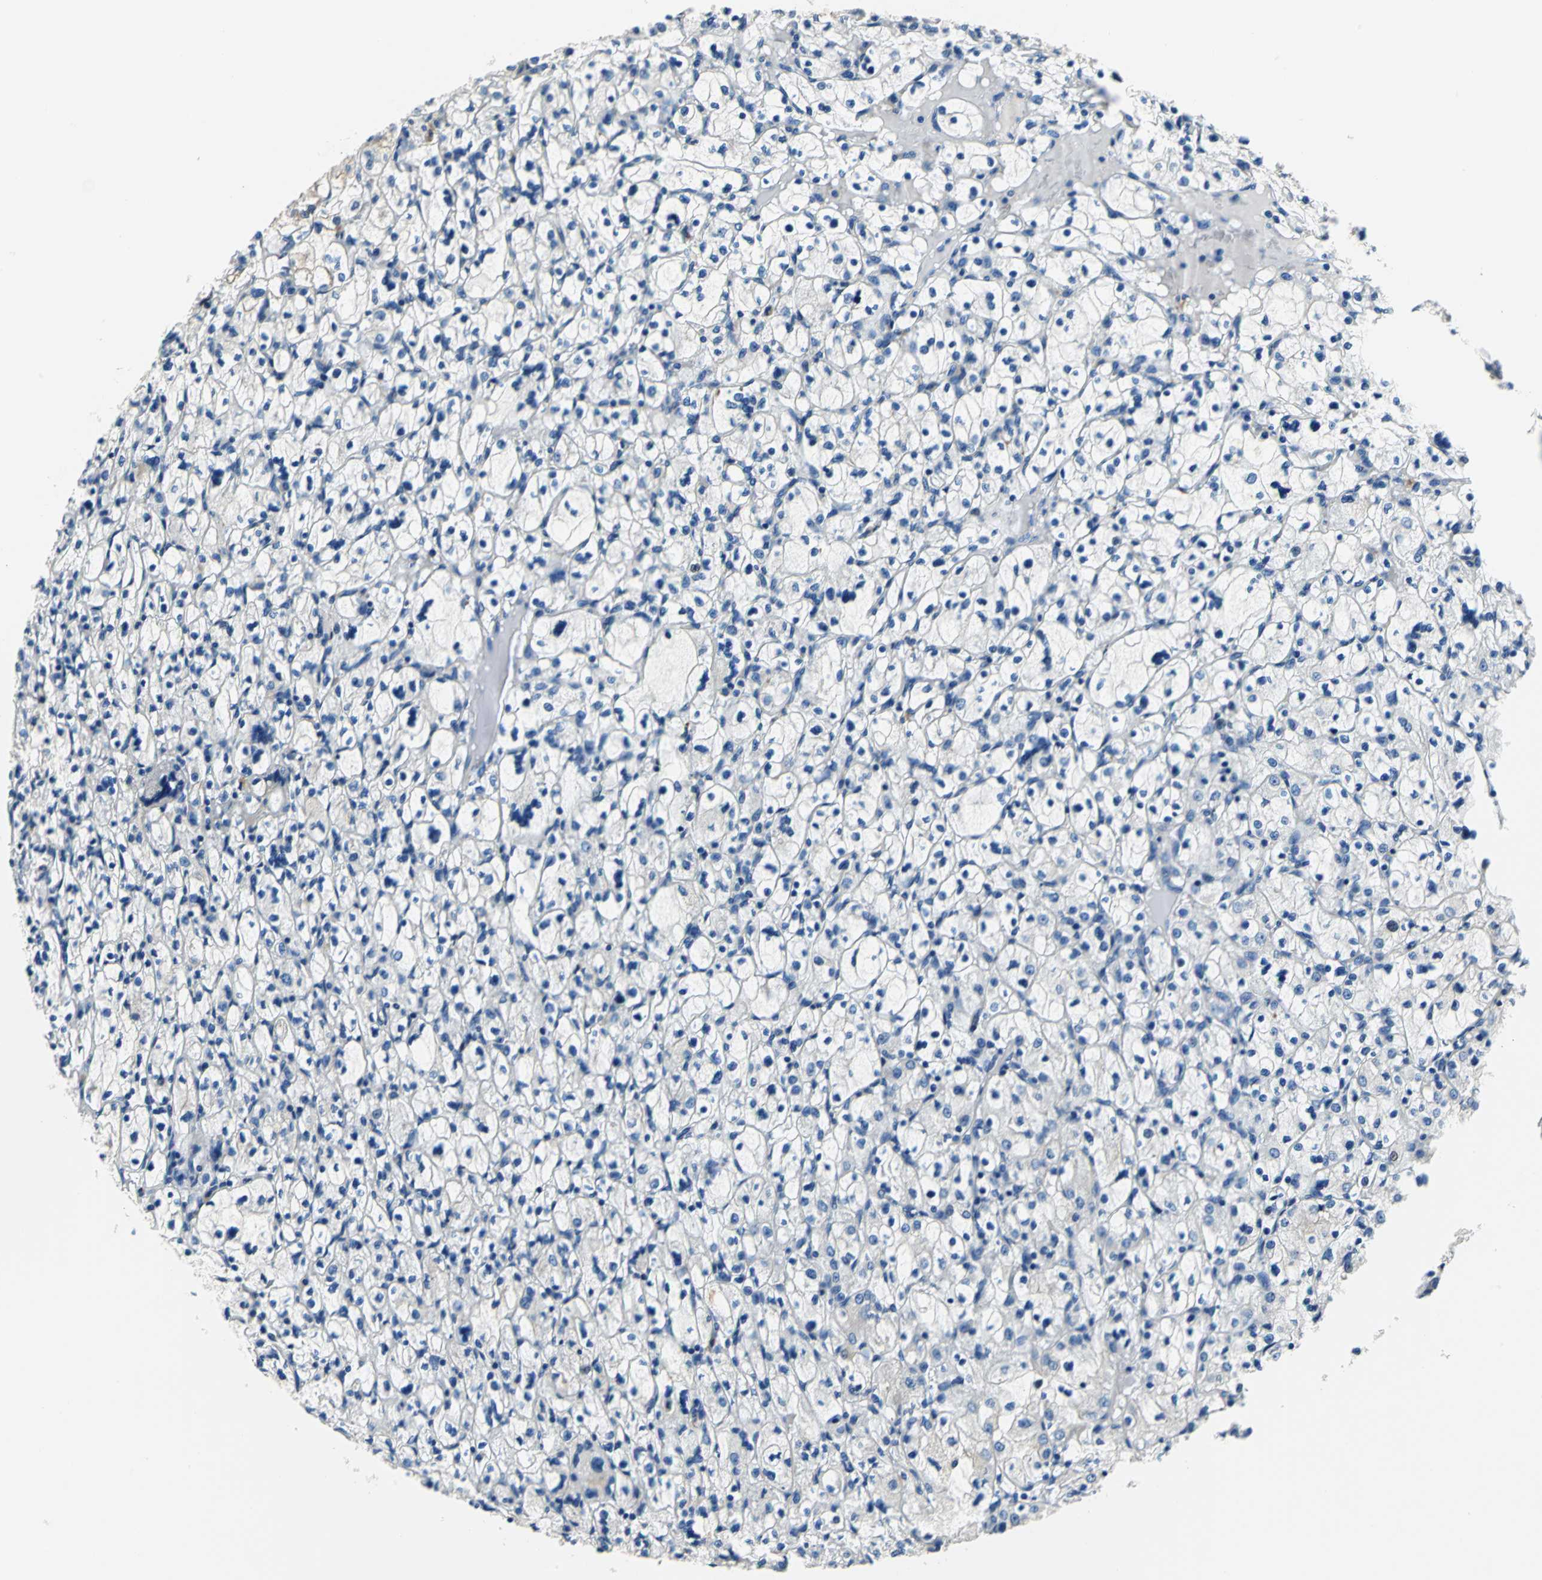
{"staining": {"intensity": "negative", "quantity": "none", "location": "none"}, "tissue": "renal cancer", "cell_type": "Tumor cells", "image_type": "cancer", "snomed": [{"axis": "morphology", "description": "Adenocarcinoma, NOS"}, {"axis": "topography", "description": "Kidney"}], "caption": "Immunohistochemical staining of human adenocarcinoma (renal) exhibits no significant positivity in tumor cells.", "gene": "RASD2", "patient": {"sex": "female", "age": 83}}